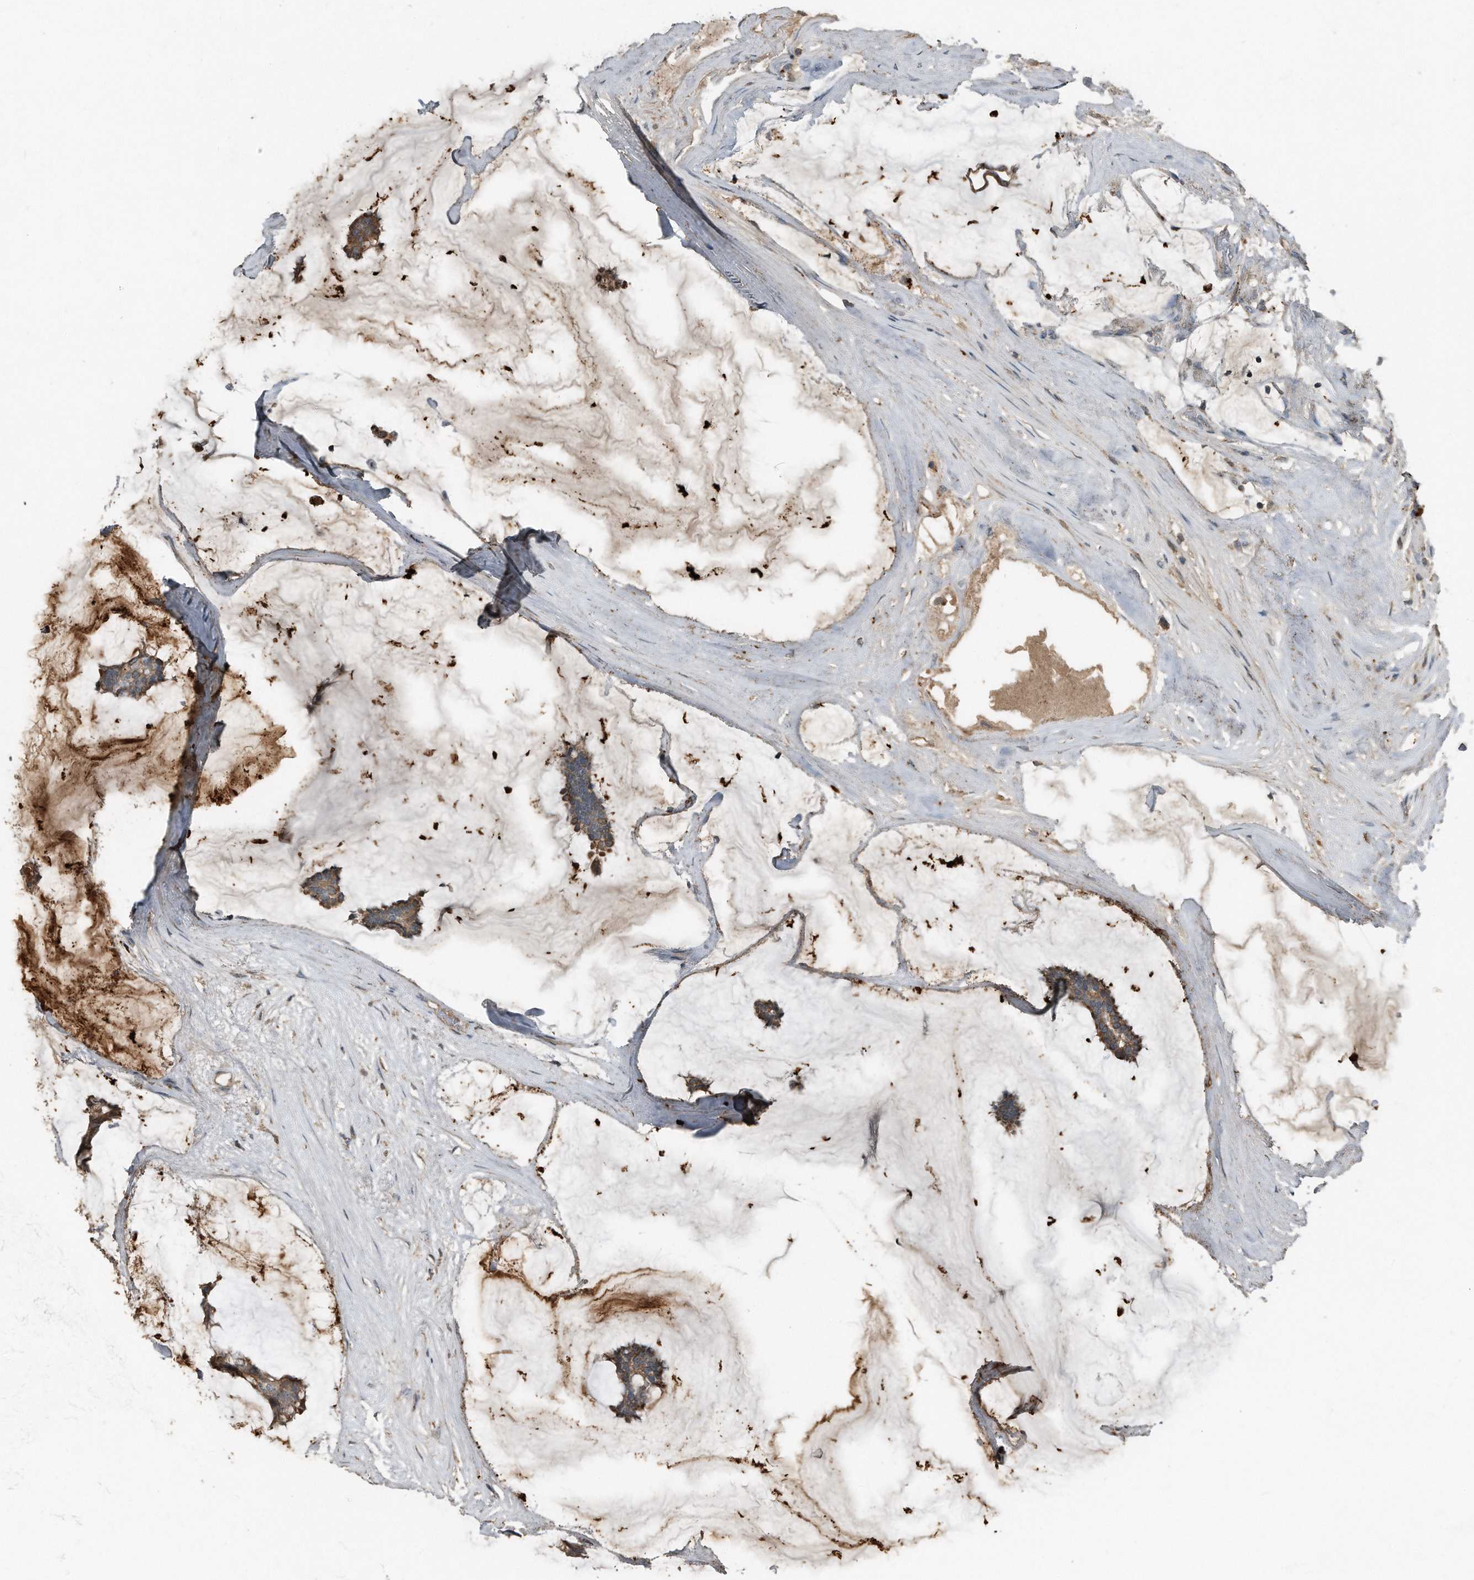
{"staining": {"intensity": "moderate", "quantity": "25%-75%", "location": "cytoplasmic/membranous"}, "tissue": "breast cancer", "cell_type": "Tumor cells", "image_type": "cancer", "snomed": [{"axis": "morphology", "description": "Duct carcinoma"}, {"axis": "topography", "description": "Breast"}], "caption": "Immunohistochemical staining of human breast infiltrating ductal carcinoma reveals moderate cytoplasmic/membranous protein expression in approximately 25%-75% of tumor cells.", "gene": "C9", "patient": {"sex": "female", "age": 93}}